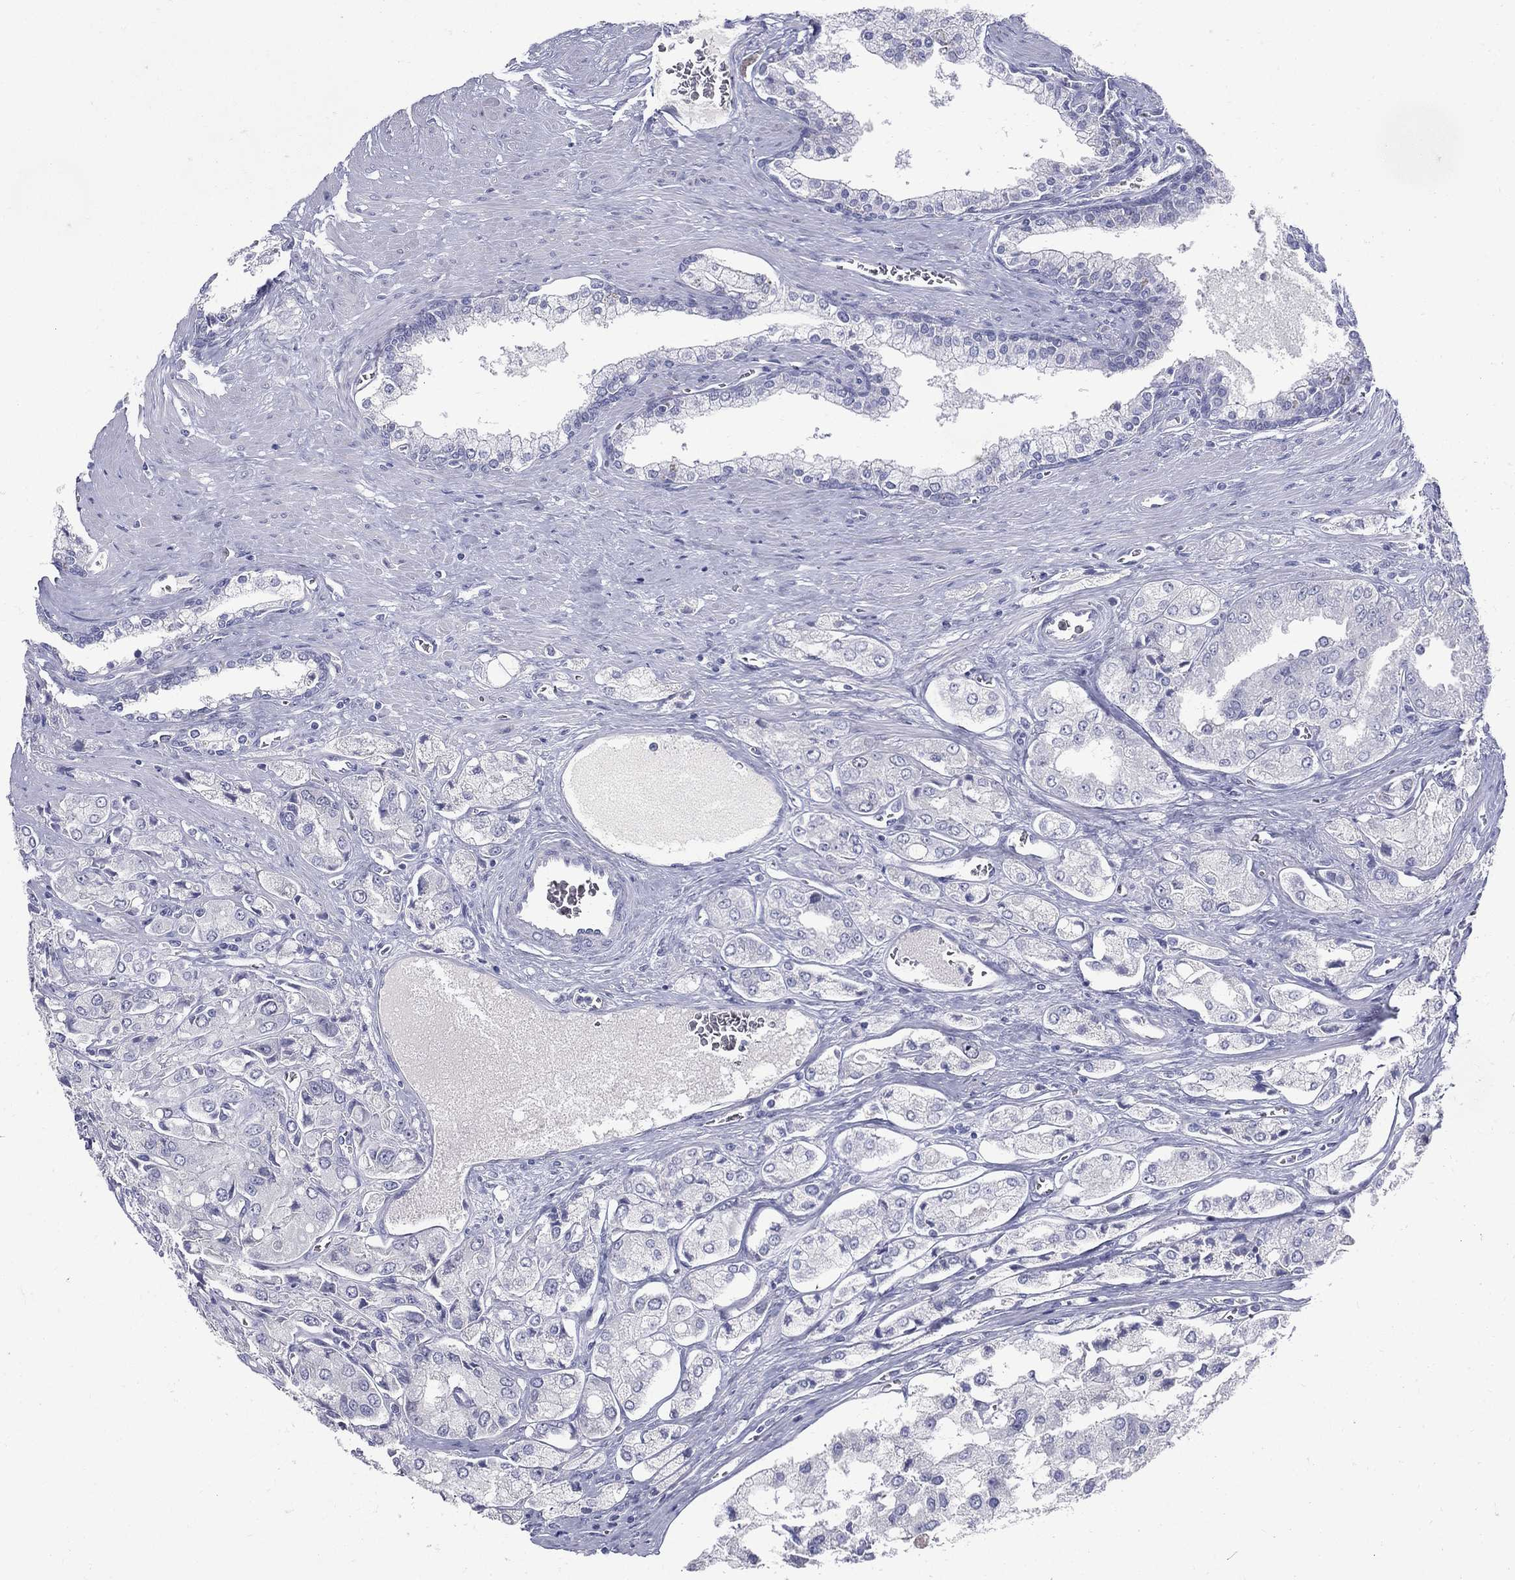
{"staining": {"intensity": "negative", "quantity": "none", "location": "none"}, "tissue": "prostate cancer", "cell_type": "Tumor cells", "image_type": "cancer", "snomed": [{"axis": "morphology", "description": "Adenocarcinoma, NOS"}, {"axis": "topography", "description": "Prostate and seminal vesicle, NOS"}, {"axis": "topography", "description": "Prostate"}], "caption": "Tumor cells show no significant protein staining in prostate cancer.", "gene": "KIF2C", "patient": {"sex": "male", "age": 67}}